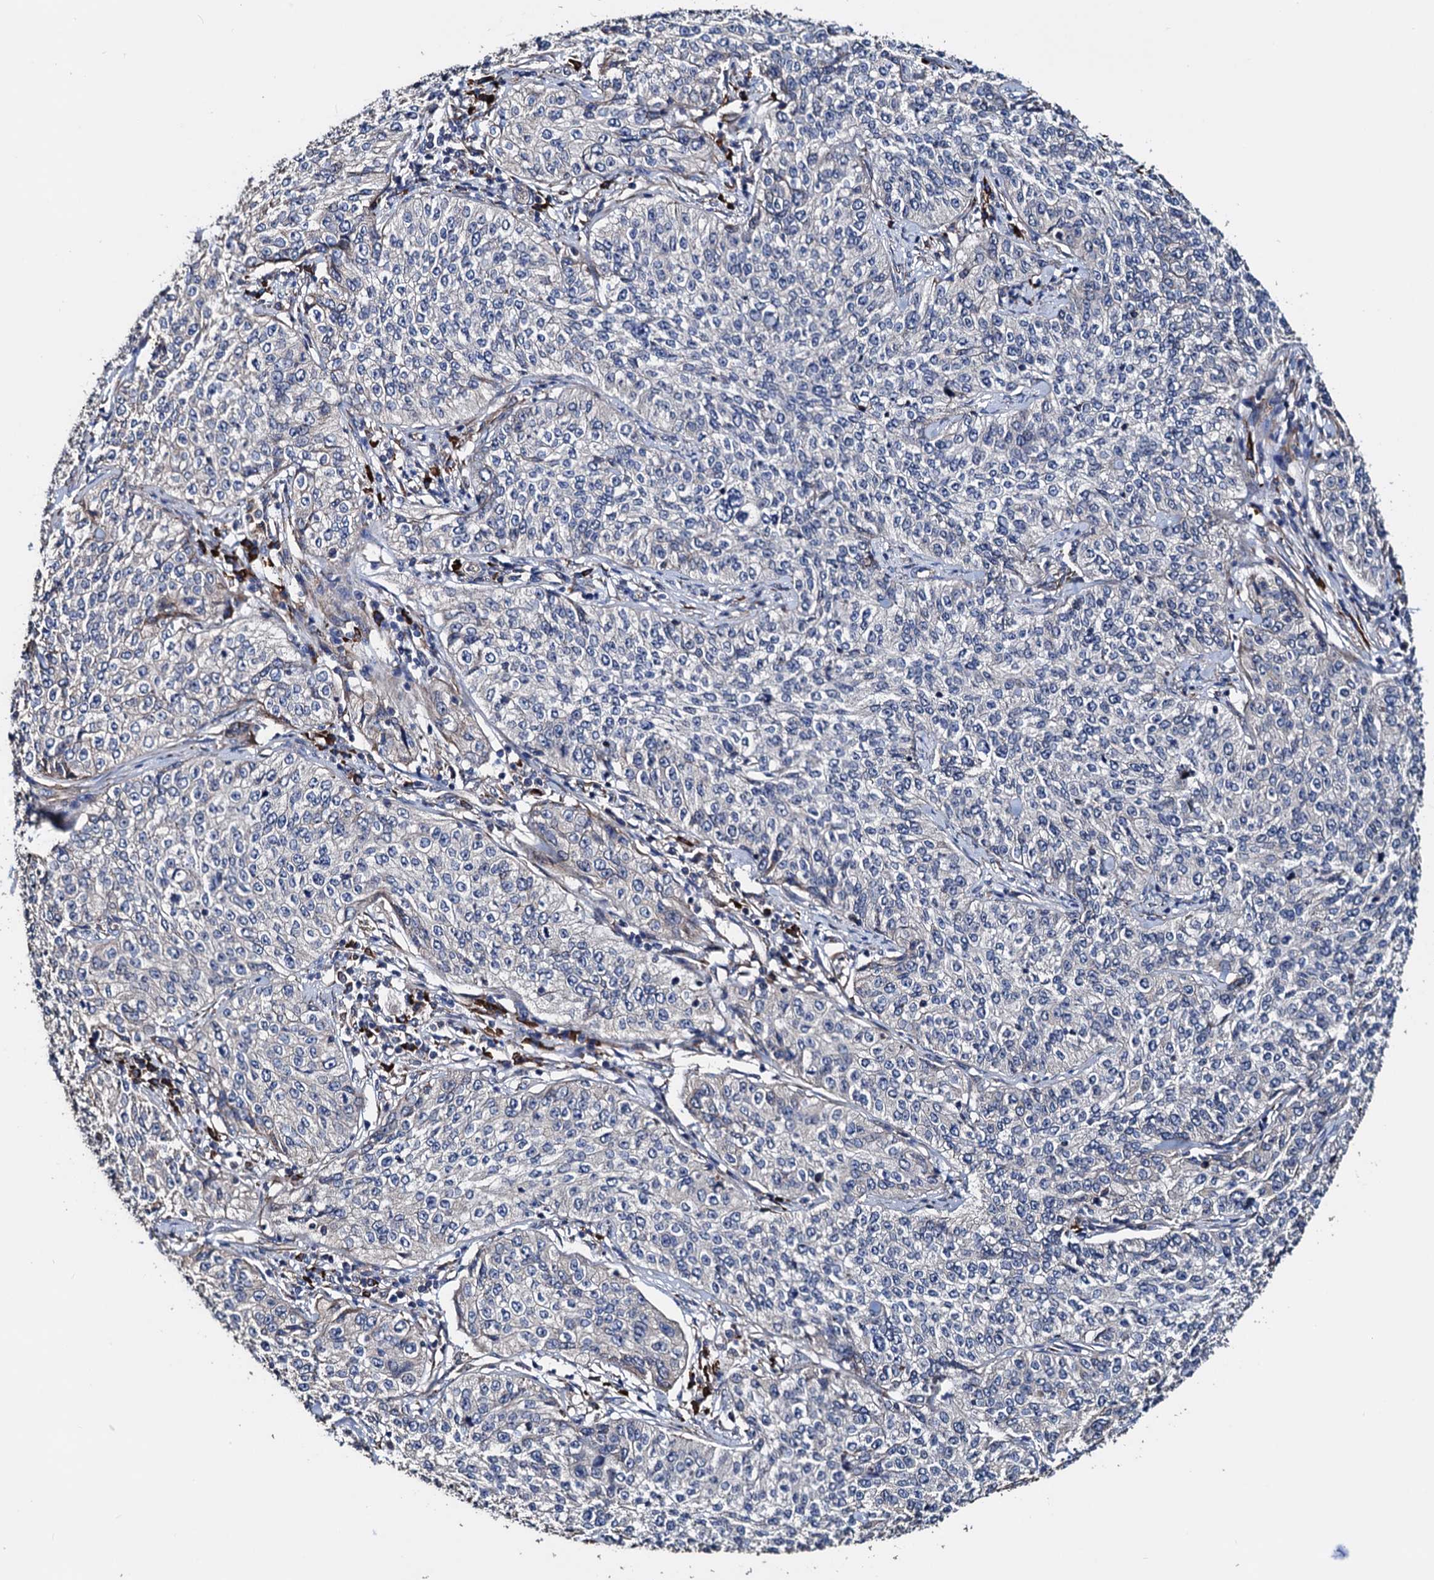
{"staining": {"intensity": "negative", "quantity": "none", "location": "none"}, "tissue": "cervical cancer", "cell_type": "Tumor cells", "image_type": "cancer", "snomed": [{"axis": "morphology", "description": "Squamous cell carcinoma, NOS"}, {"axis": "topography", "description": "Cervix"}], "caption": "This is an immunohistochemistry (IHC) micrograph of cervical squamous cell carcinoma. There is no staining in tumor cells.", "gene": "AKAP11", "patient": {"sex": "female", "age": 35}}